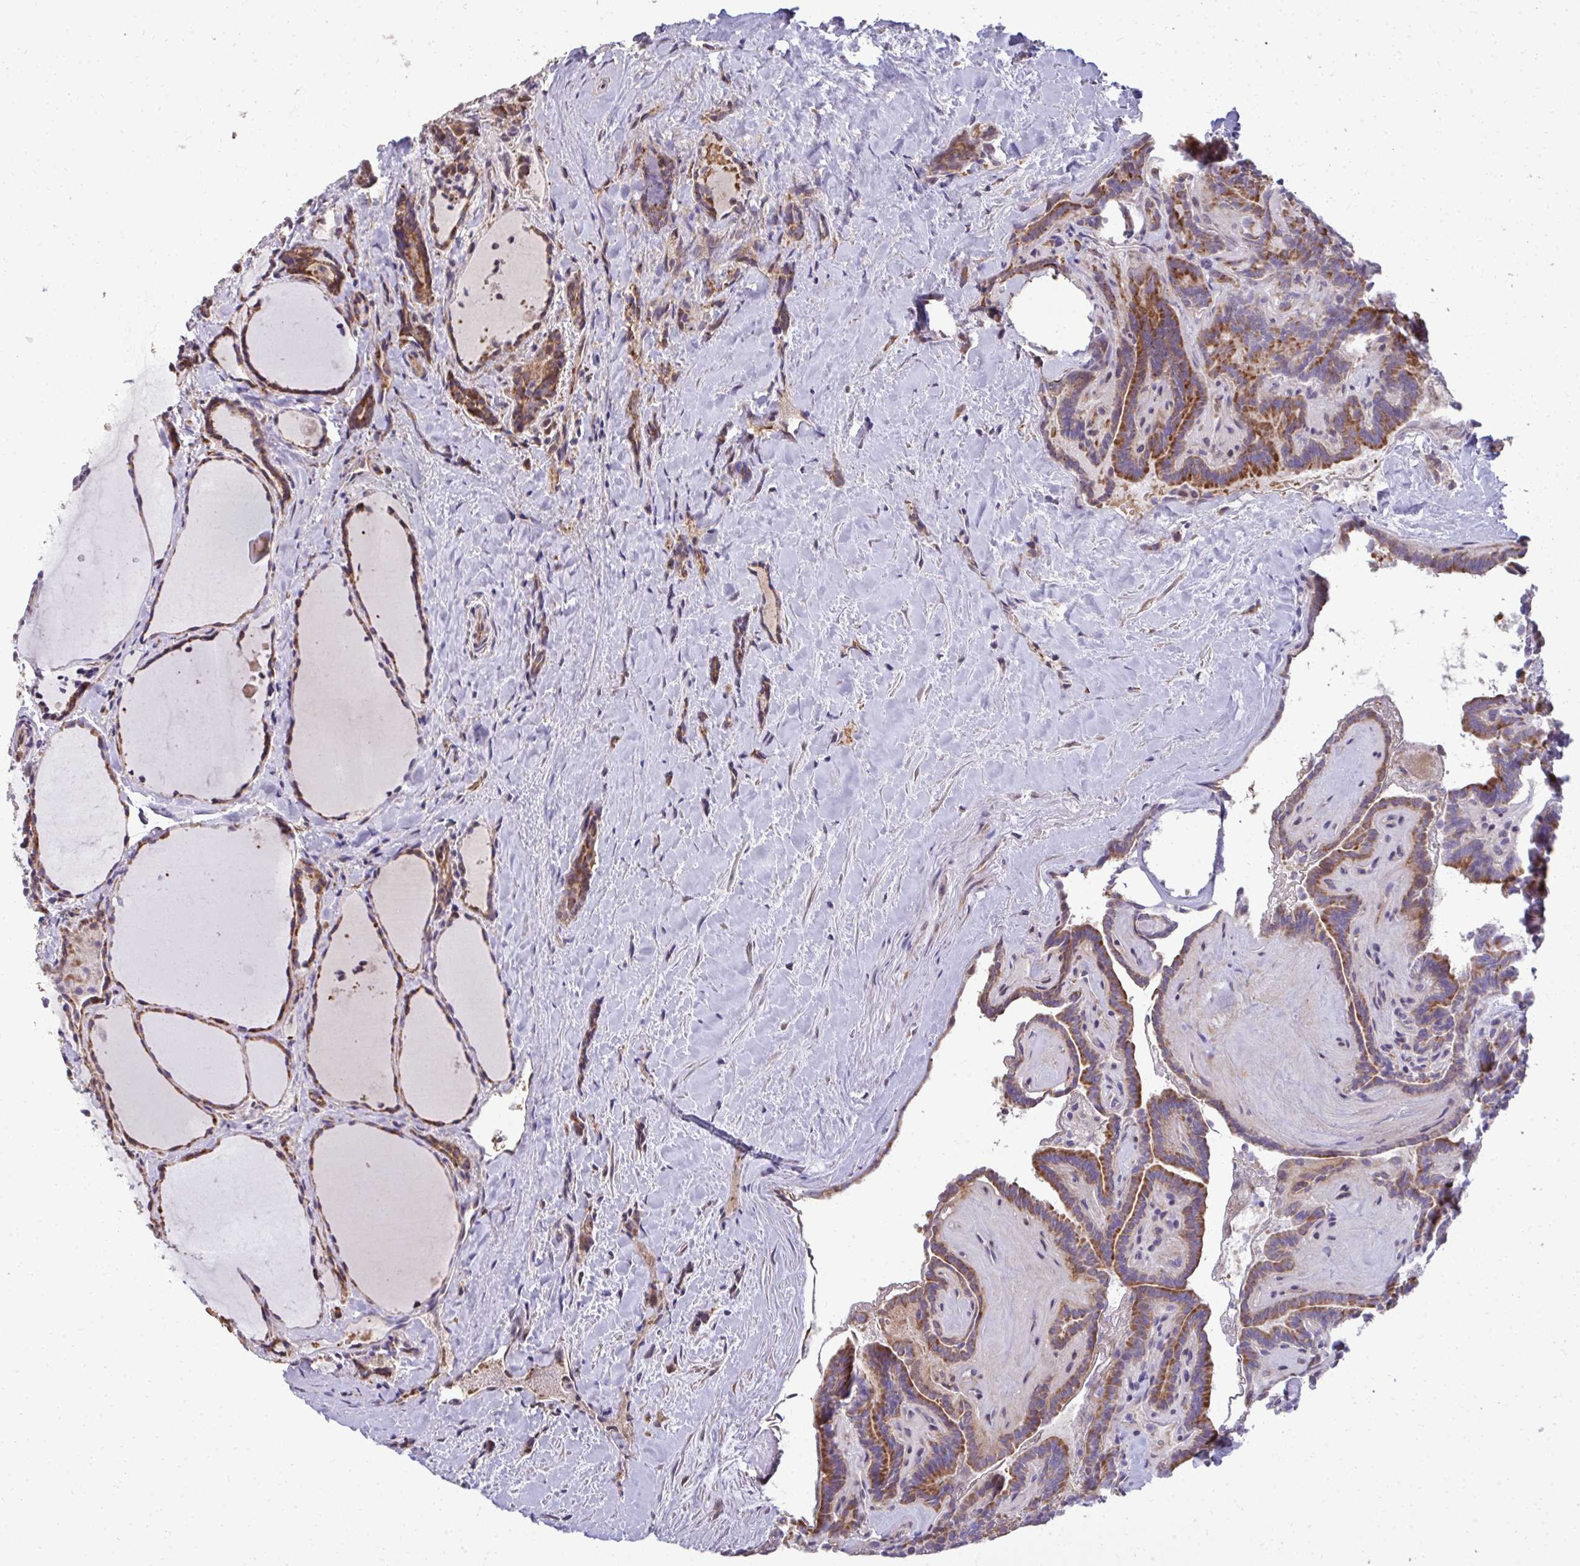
{"staining": {"intensity": "moderate", "quantity": ">75%", "location": "cytoplasmic/membranous"}, "tissue": "thyroid cancer", "cell_type": "Tumor cells", "image_type": "cancer", "snomed": [{"axis": "morphology", "description": "Papillary adenocarcinoma, NOS"}, {"axis": "topography", "description": "Thyroid gland"}], "caption": "This photomicrograph reveals immunohistochemistry staining of human thyroid cancer (papillary adenocarcinoma), with medium moderate cytoplasmic/membranous staining in about >75% of tumor cells.", "gene": "FIBCD1", "patient": {"sex": "female", "age": 21}}